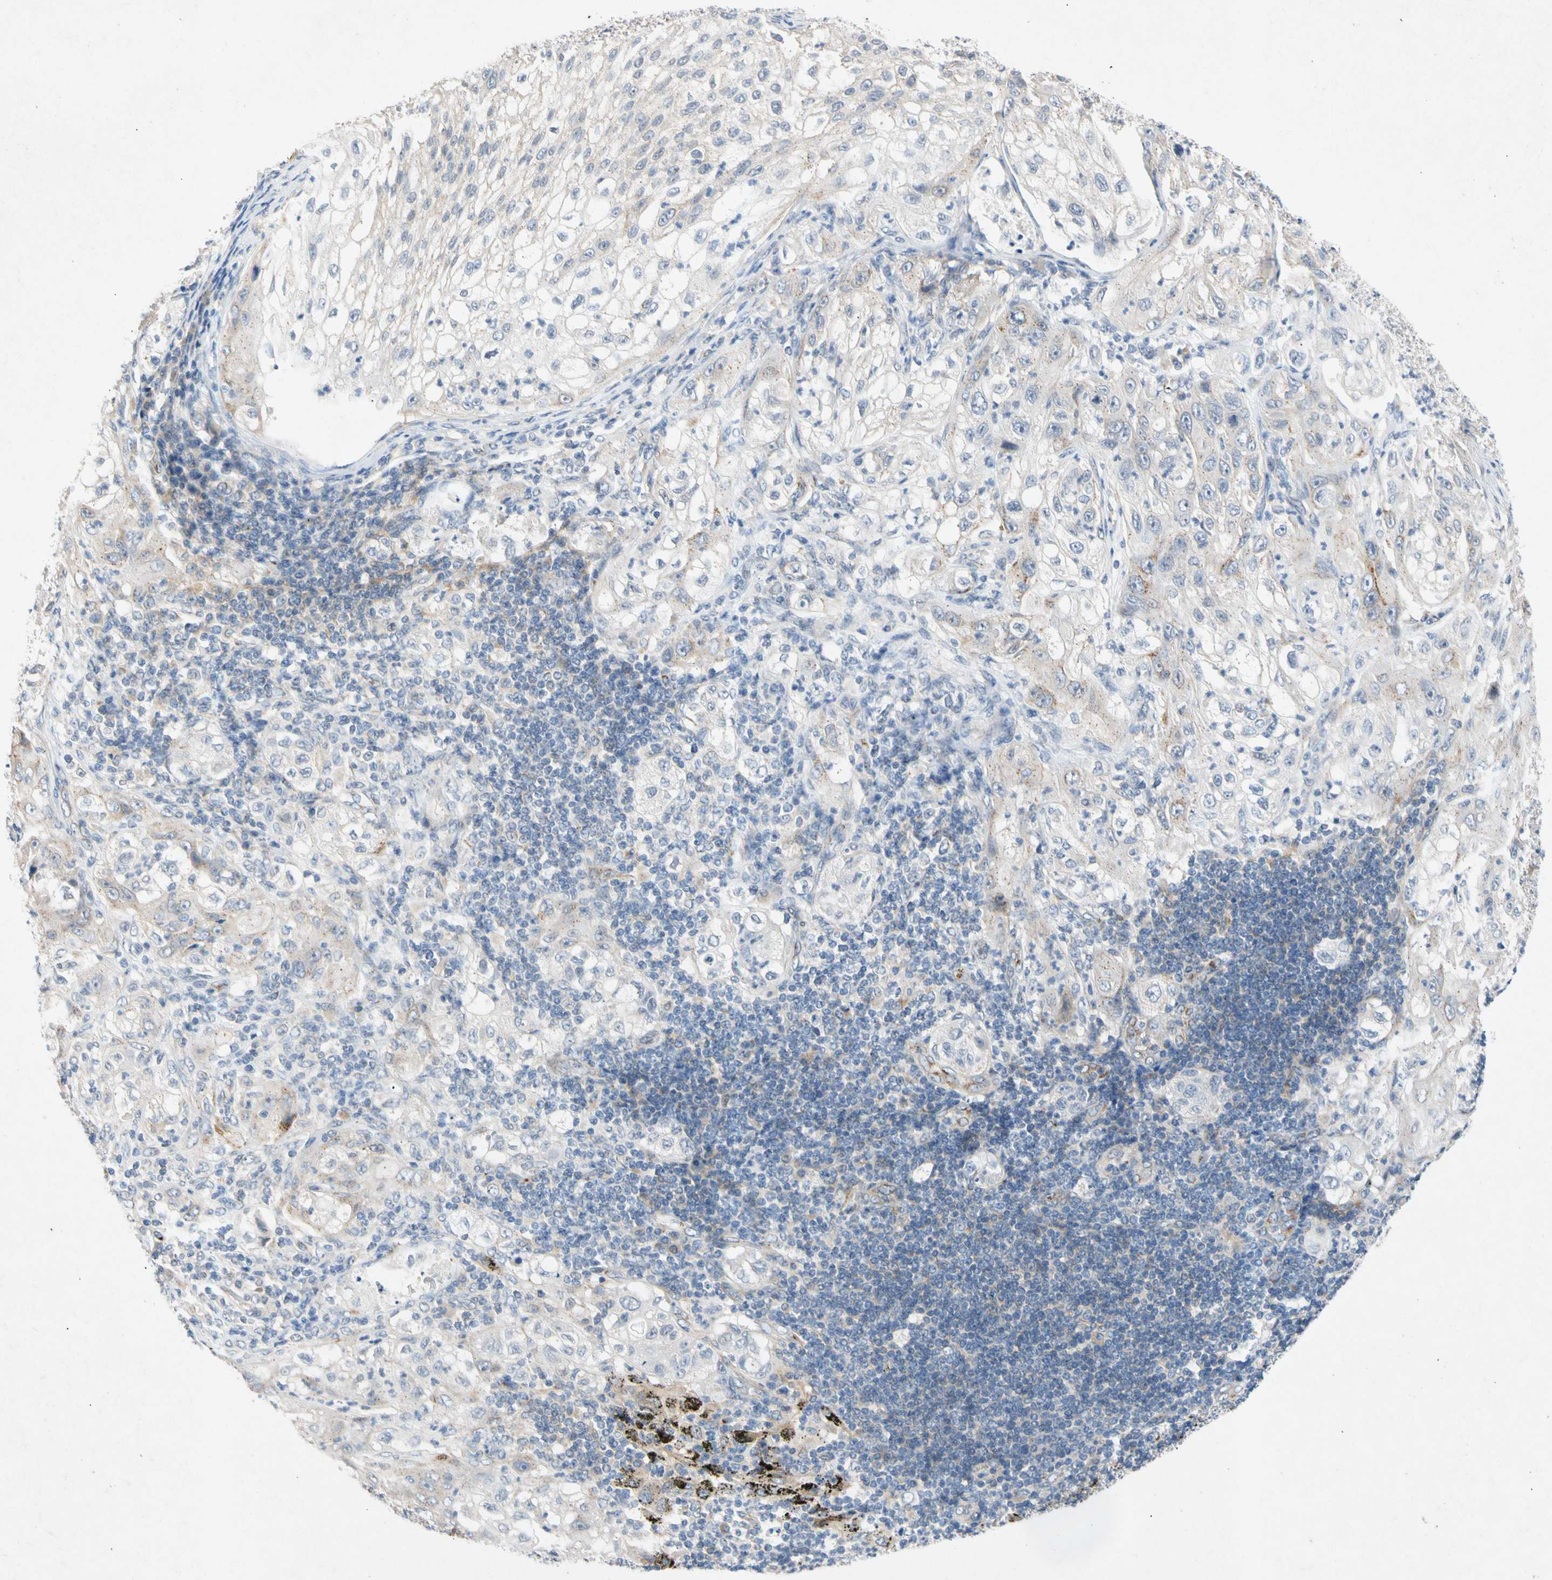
{"staining": {"intensity": "weak", "quantity": "<25%", "location": "cytoplasmic/membranous"}, "tissue": "lung cancer", "cell_type": "Tumor cells", "image_type": "cancer", "snomed": [{"axis": "morphology", "description": "Inflammation, NOS"}, {"axis": "morphology", "description": "Squamous cell carcinoma, NOS"}, {"axis": "topography", "description": "Lymph node"}, {"axis": "topography", "description": "Soft tissue"}, {"axis": "topography", "description": "Lung"}], "caption": "Immunohistochemical staining of human lung squamous cell carcinoma shows no significant expression in tumor cells. Nuclei are stained in blue.", "gene": "GASK1B", "patient": {"sex": "male", "age": 66}}